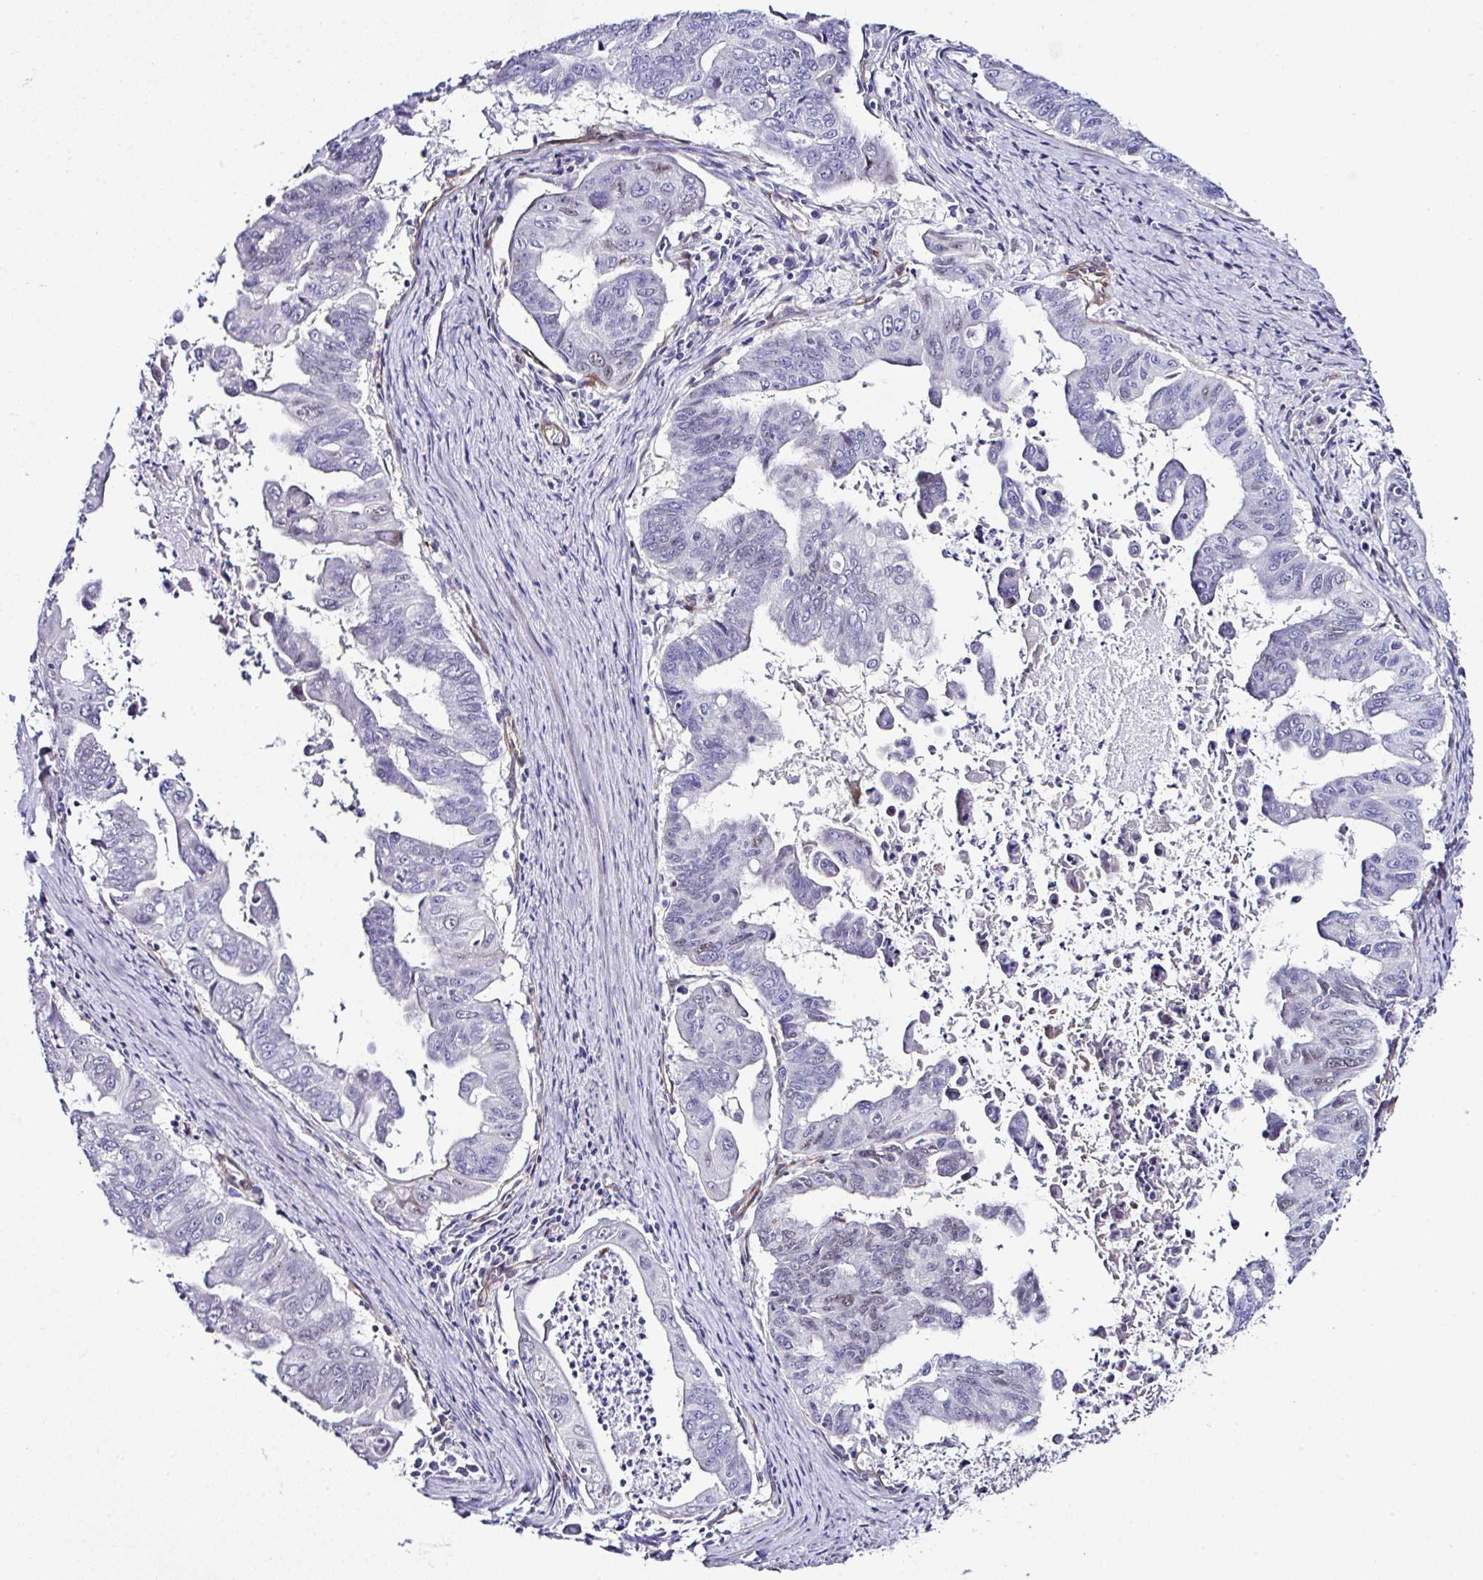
{"staining": {"intensity": "negative", "quantity": "none", "location": "none"}, "tissue": "stomach cancer", "cell_type": "Tumor cells", "image_type": "cancer", "snomed": [{"axis": "morphology", "description": "Adenocarcinoma, NOS"}, {"axis": "topography", "description": "Stomach, upper"}], "caption": "Stomach cancer (adenocarcinoma) was stained to show a protein in brown. There is no significant expression in tumor cells.", "gene": "FBXO34", "patient": {"sex": "male", "age": 80}}